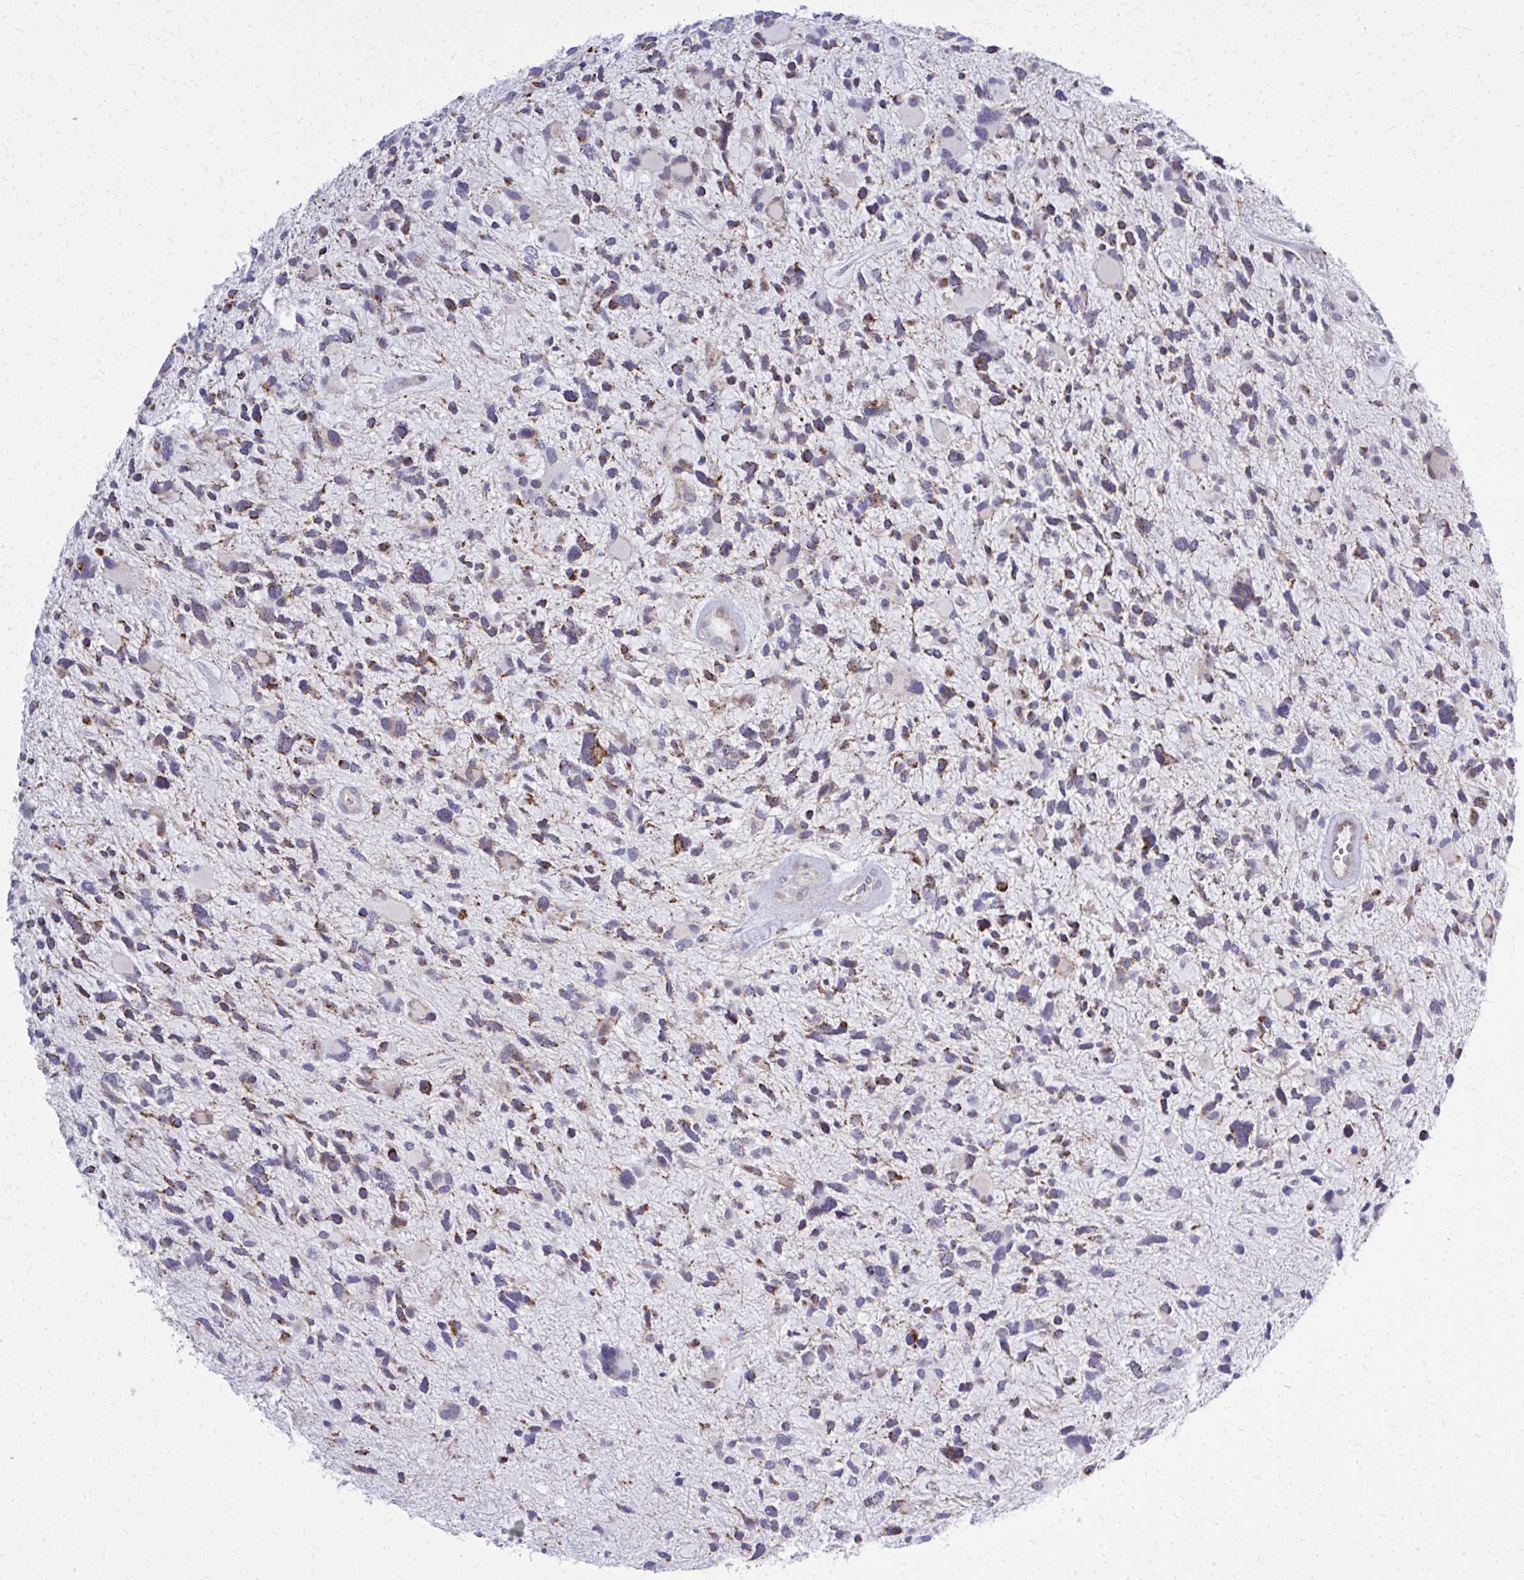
{"staining": {"intensity": "moderate", "quantity": ">75%", "location": "cytoplasmic/membranous"}, "tissue": "glioma", "cell_type": "Tumor cells", "image_type": "cancer", "snomed": [{"axis": "morphology", "description": "Glioma, malignant, High grade"}, {"axis": "topography", "description": "Brain"}], "caption": "Immunohistochemical staining of human high-grade glioma (malignant) shows medium levels of moderate cytoplasmic/membranous protein positivity in approximately >75% of tumor cells.", "gene": "ZNF362", "patient": {"sex": "female", "age": 11}}